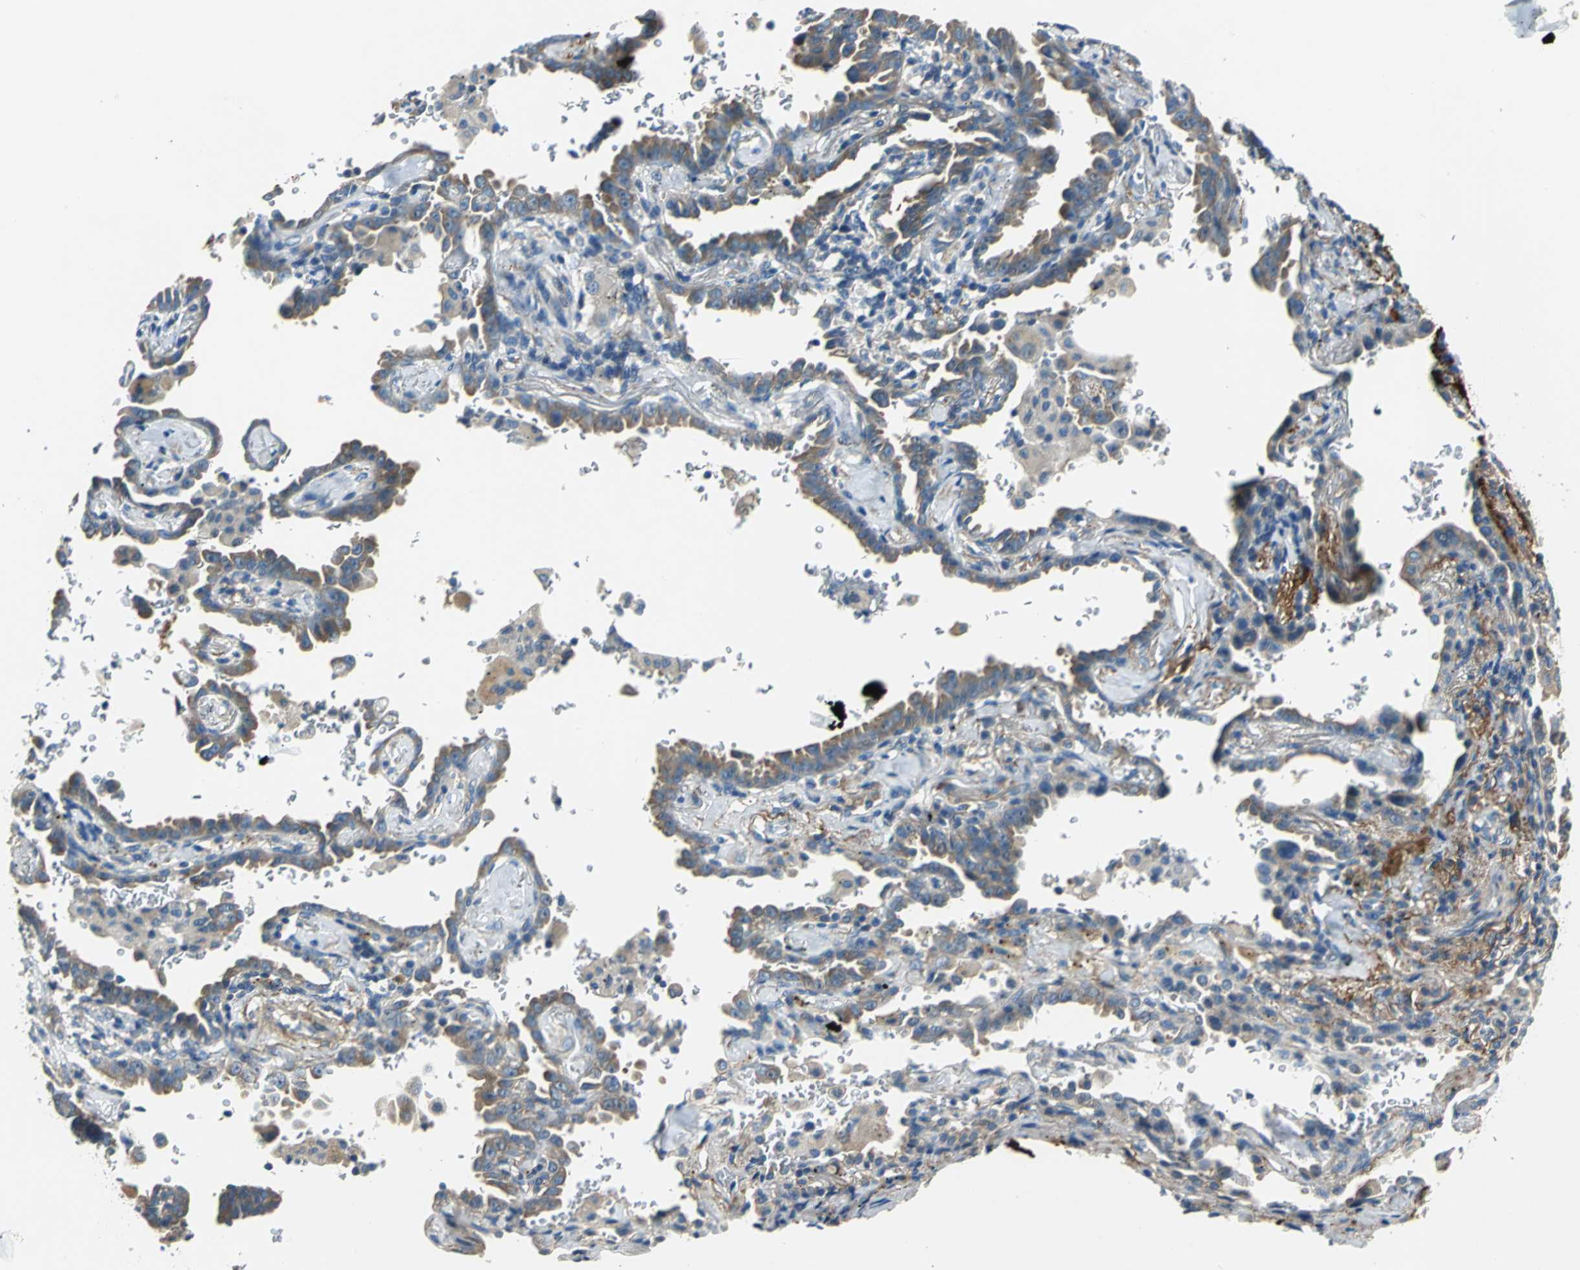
{"staining": {"intensity": "moderate", "quantity": ">75%", "location": "cytoplasmic/membranous"}, "tissue": "lung cancer", "cell_type": "Tumor cells", "image_type": "cancer", "snomed": [{"axis": "morphology", "description": "Adenocarcinoma, NOS"}, {"axis": "topography", "description": "Lung"}], "caption": "The immunohistochemical stain labels moderate cytoplasmic/membranous expression in tumor cells of adenocarcinoma (lung) tissue.", "gene": "SLC16A7", "patient": {"sex": "female", "age": 64}}